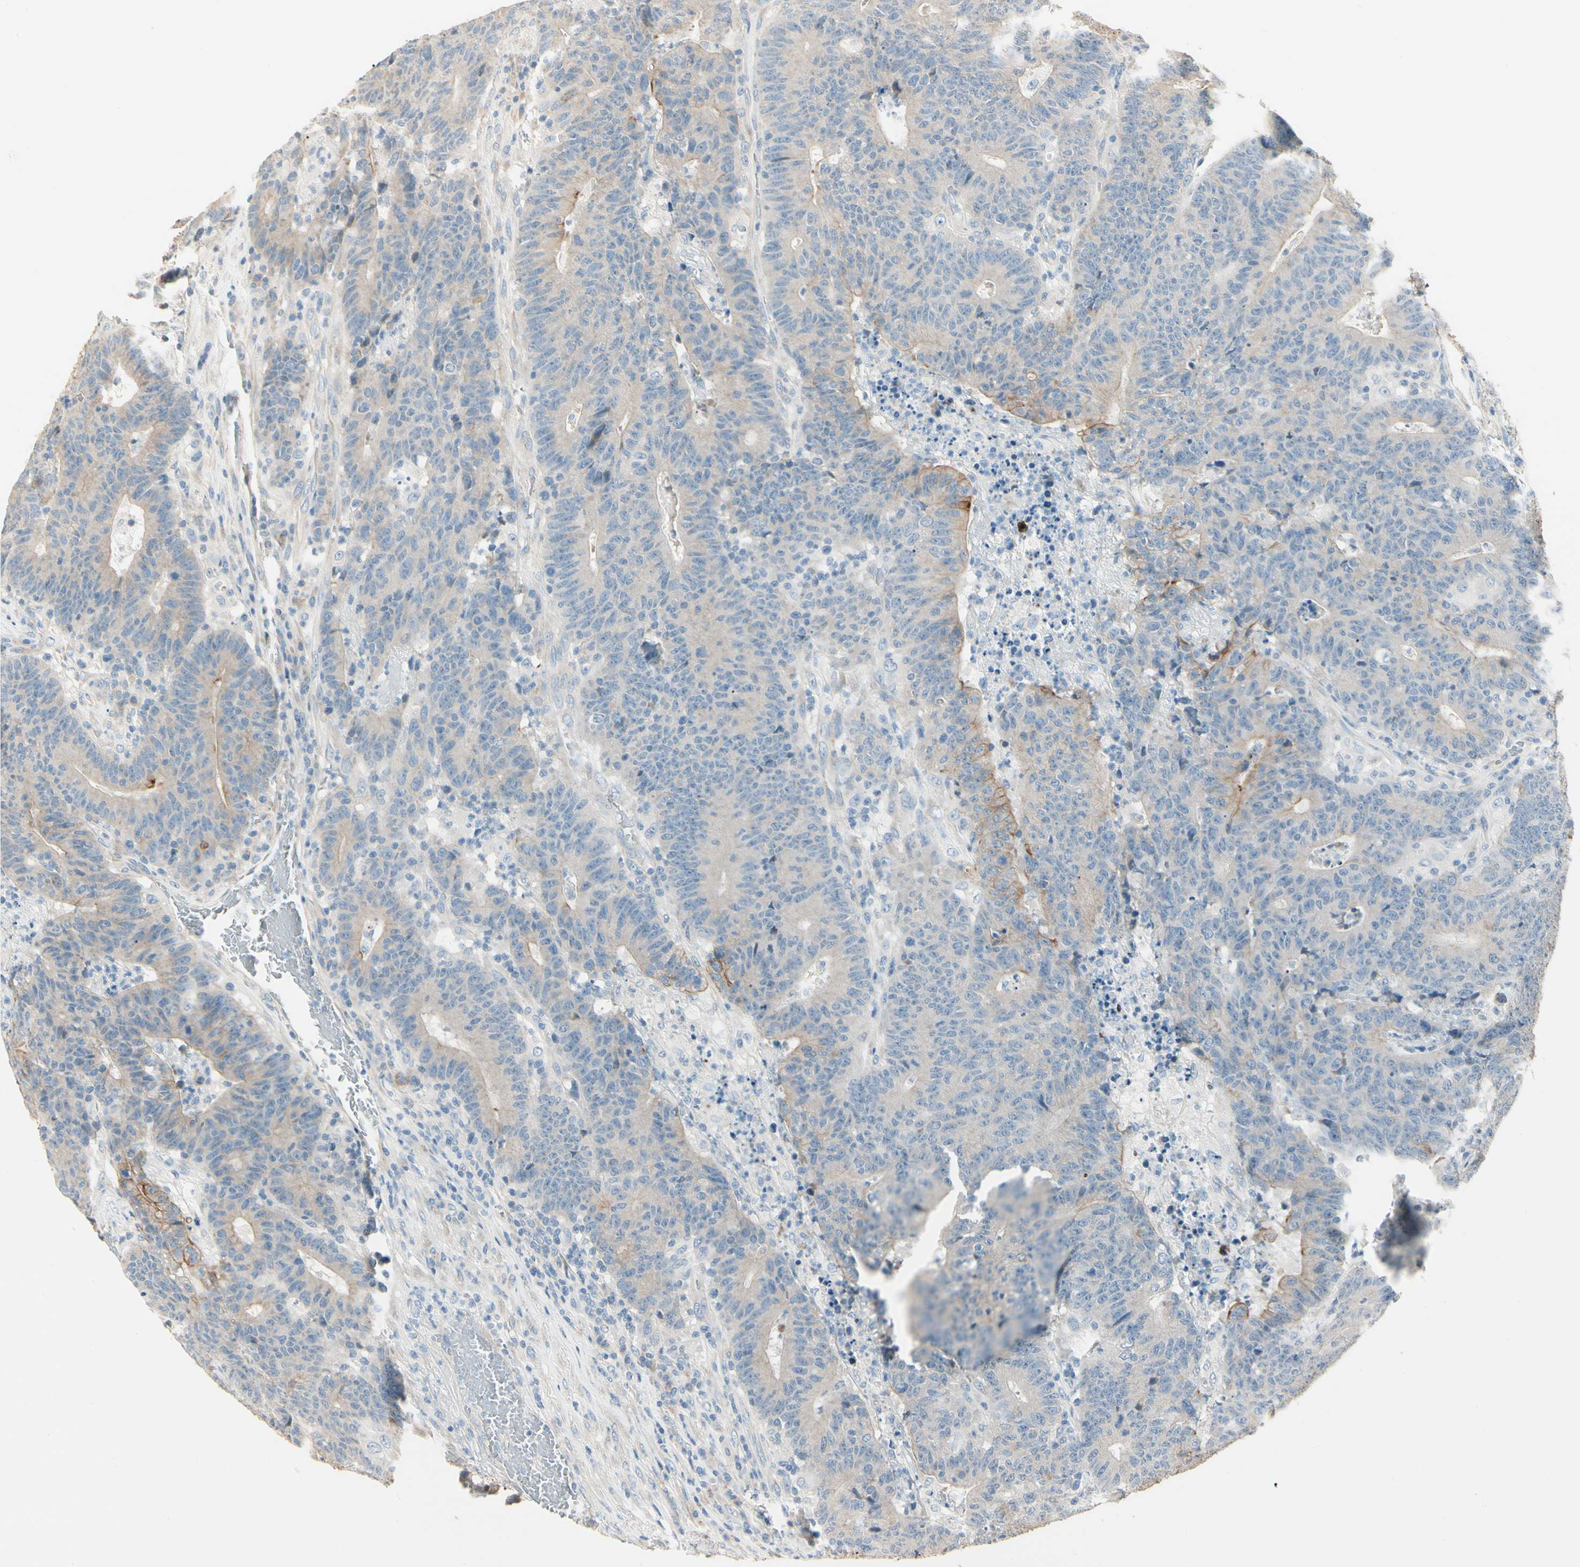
{"staining": {"intensity": "weak", "quantity": "25%-75%", "location": "cytoplasmic/membranous"}, "tissue": "colorectal cancer", "cell_type": "Tumor cells", "image_type": "cancer", "snomed": [{"axis": "morphology", "description": "Normal tissue, NOS"}, {"axis": "morphology", "description": "Adenocarcinoma, NOS"}, {"axis": "topography", "description": "Colon"}], "caption": "Colorectal cancer (adenocarcinoma) stained with a brown dye exhibits weak cytoplasmic/membranous positive staining in approximately 25%-75% of tumor cells.", "gene": "DUSP12", "patient": {"sex": "female", "age": 75}}